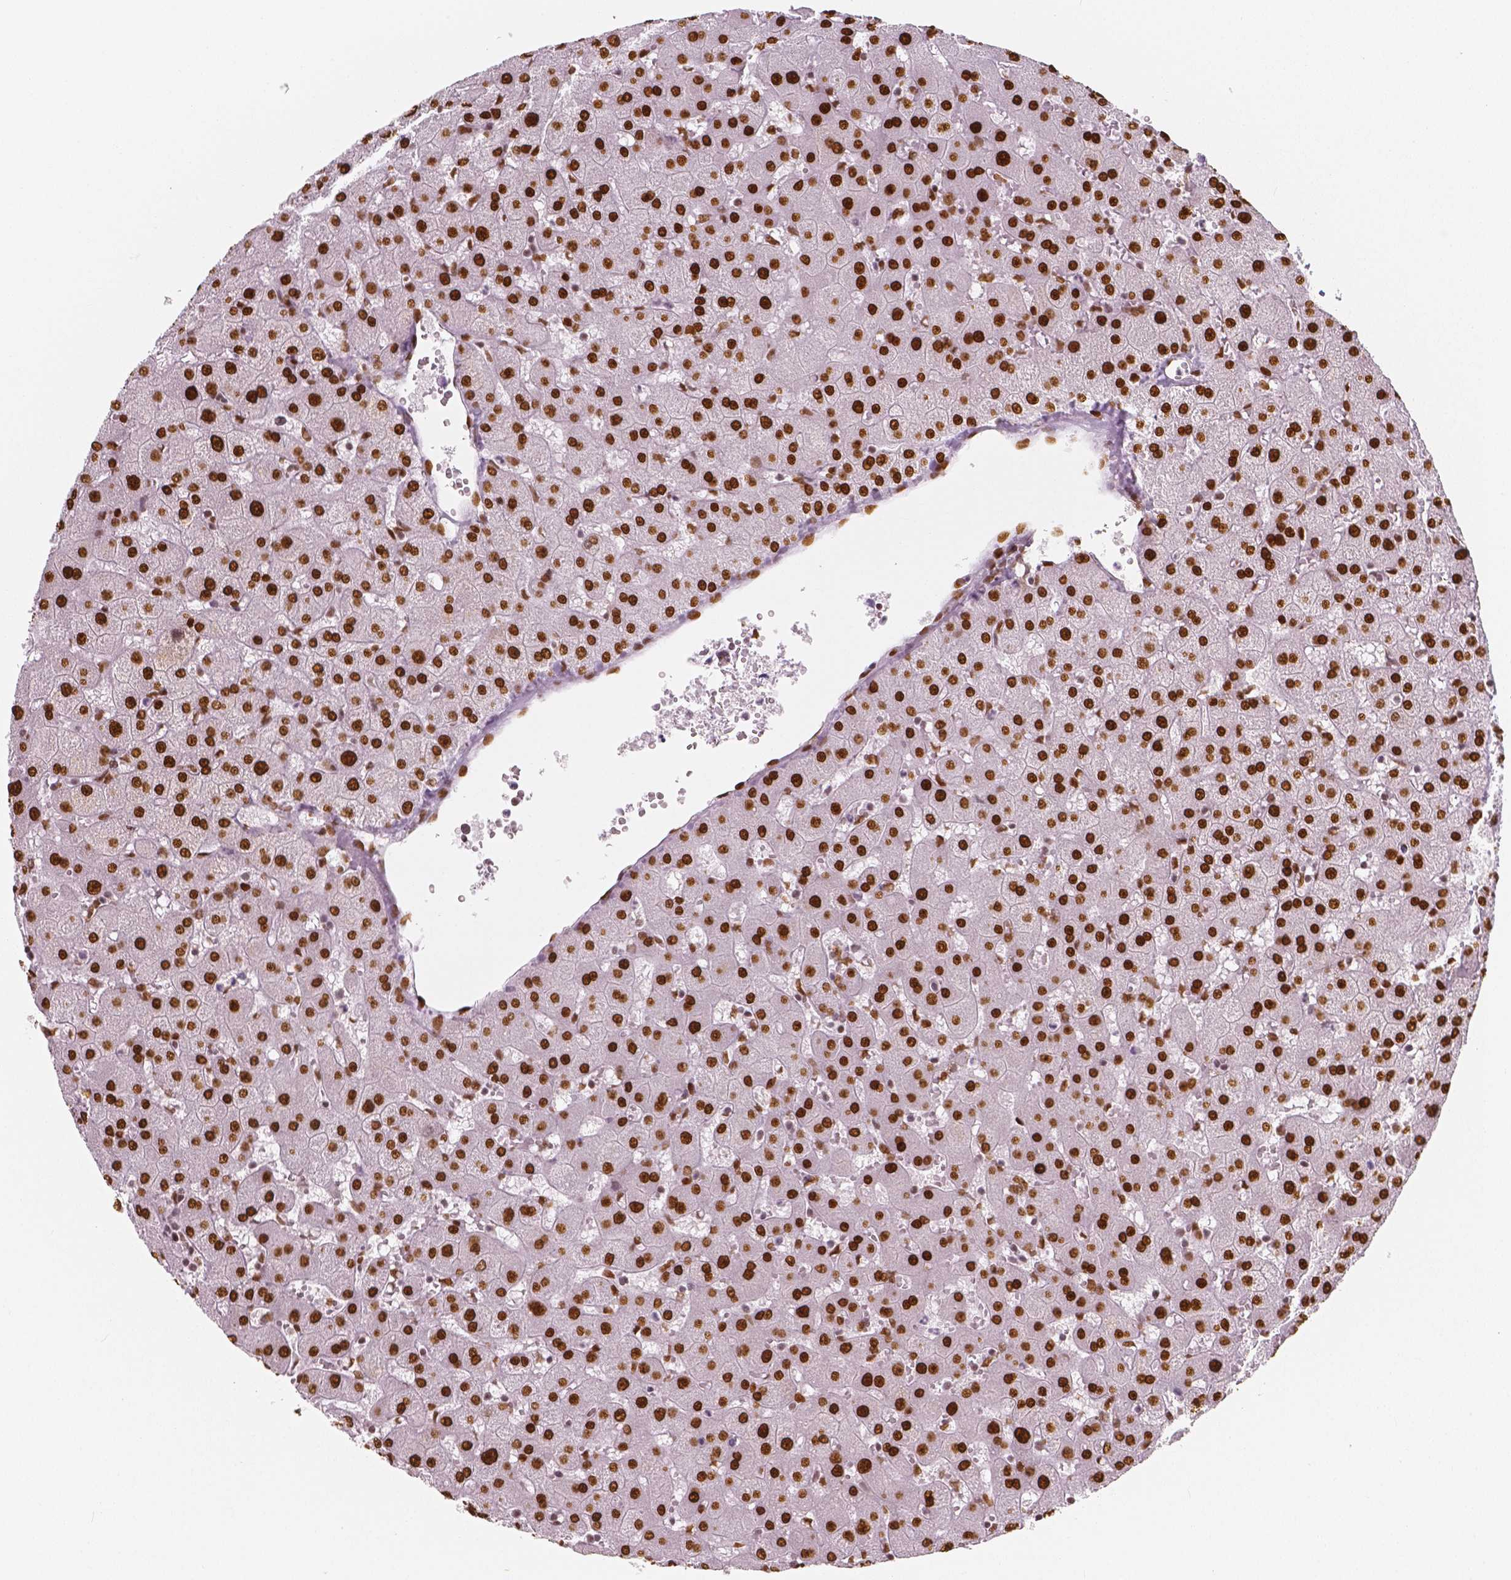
{"staining": {"intensity": "strong", "quantity": ">75%", "location": "nuclear"}, "tissue": "liver", "cell_type": "Cholangiocytes", "image_type": "normal", "snomed": [{"axis": "morphology", "description": "Normal tissue, NOS"}, {"axis": "topography", "description": "Liver"}], "caption": "A histopathology image of human liver stained for a protein exhibits strong nuclear brown staining in cholangiocytes. The staining is performed using DAB brown chromogen to label protein expression. The nuclei are counter-stained blue using hematoxylin.", "gene": "NUCKS1", "patient": {"sex": "female", "age": 63}}